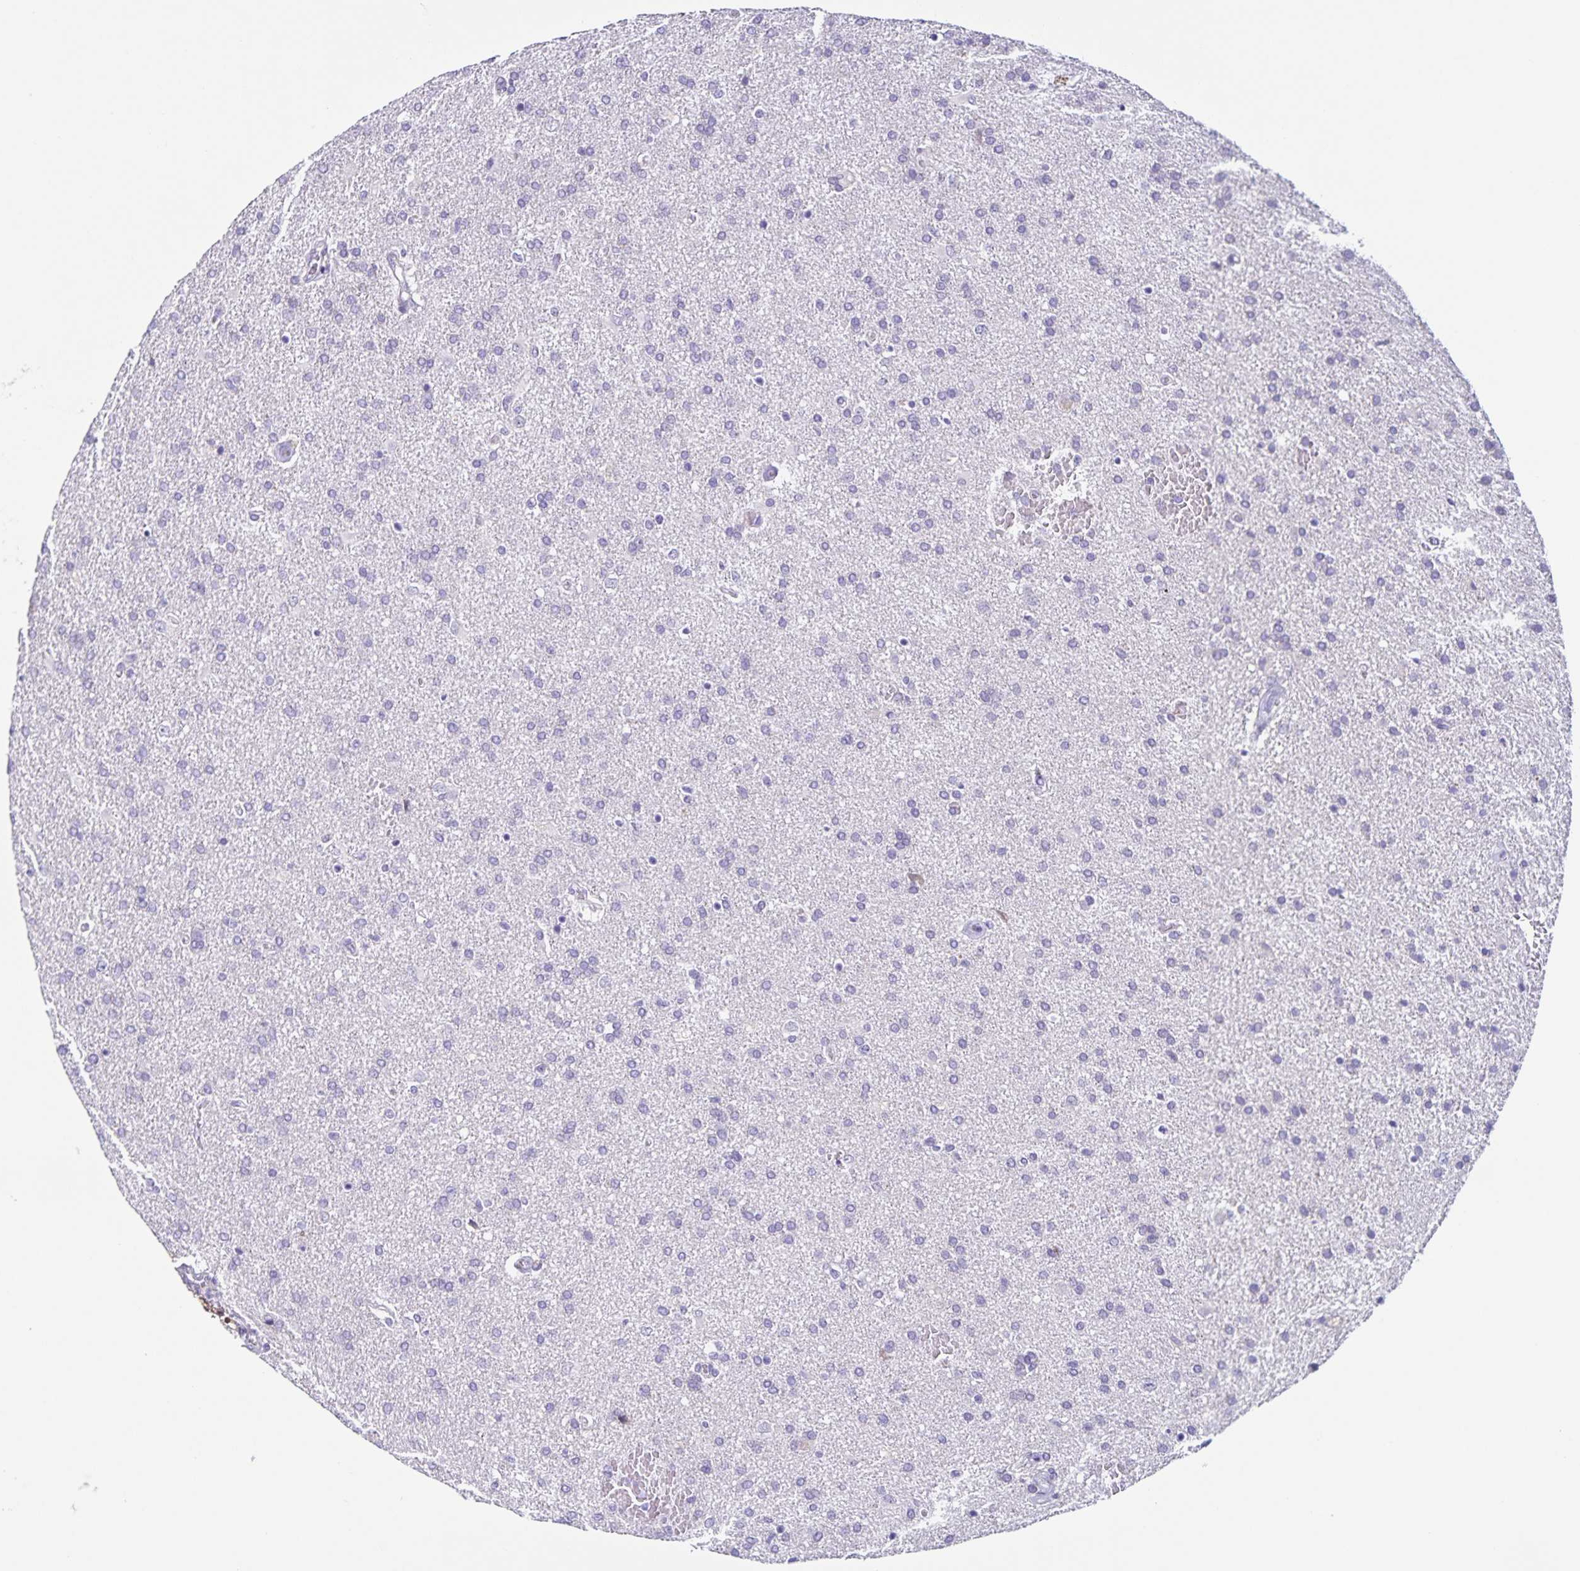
{"staining": {"intensity": "negative", "quantity": "none", "location": "none"}, "tissue": "glioma", "cell_type": "Tumor cells", "image_type": "cancer", "snomed": [{"axis": "morphology", "description": "Glioma, malignant, High grade"}, {"axis": "topography", "description": "Brain"}], "caption": "IHC micrograph of glioma stained for a protein (brown), which reveals no expression in tumor cells.", "gene": "SLC12A3", "patient": {"sex": "male", "age": 68}}